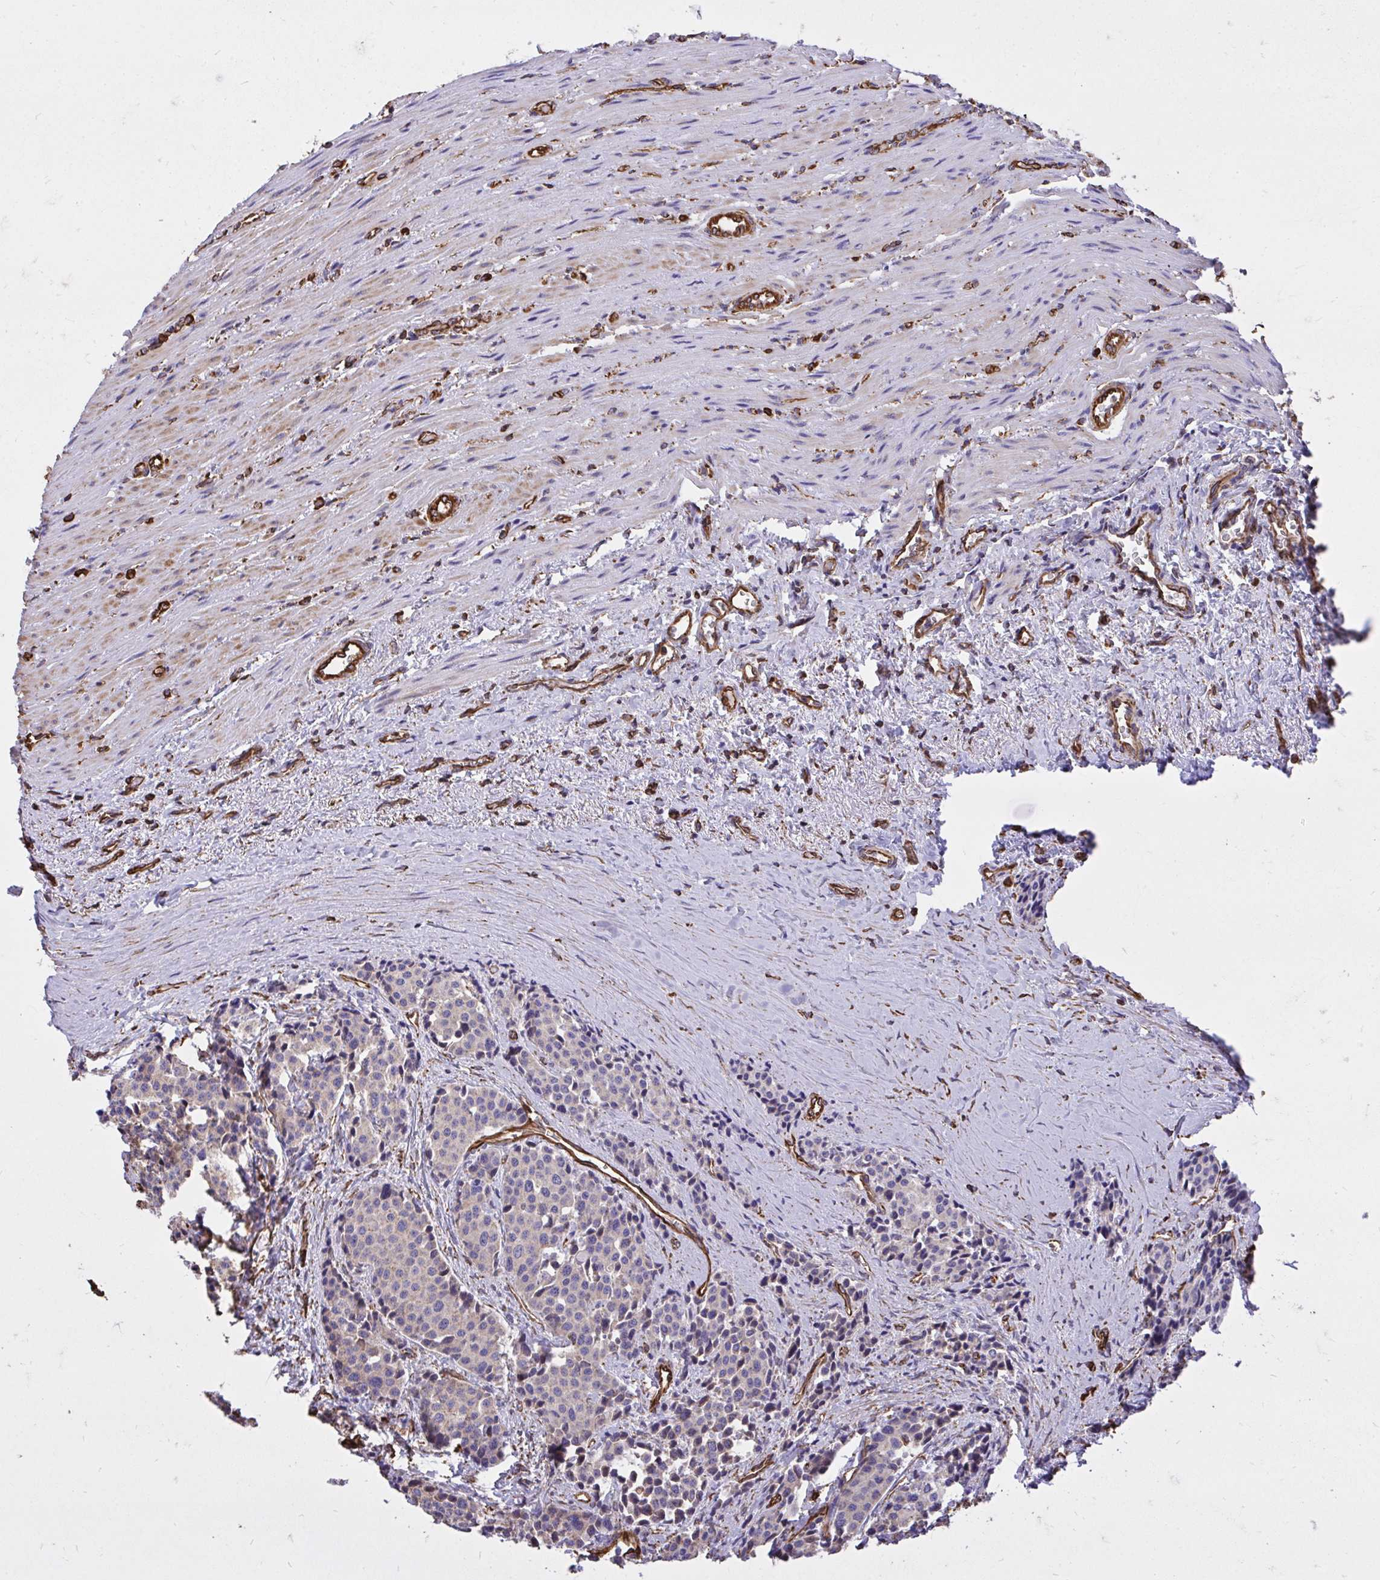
{"staining": {"intensity": "negative", "quantity": "none", "location": "none"}, "tissue": "carcinoid", "cell_type": "Tumor cells", "image_type": "cancer", "snomed": [{"axis": "morphology", "description": "Carcinoid, malignant, NOS"}, {"axis": "topography", "description": "Small intestine"}], "caption": "This is an IHC histopathology image of human carcinoid. There is no expression in tumor cells.", "gene": "RNF103", "patient": {"sex": "male", "age": 73}}